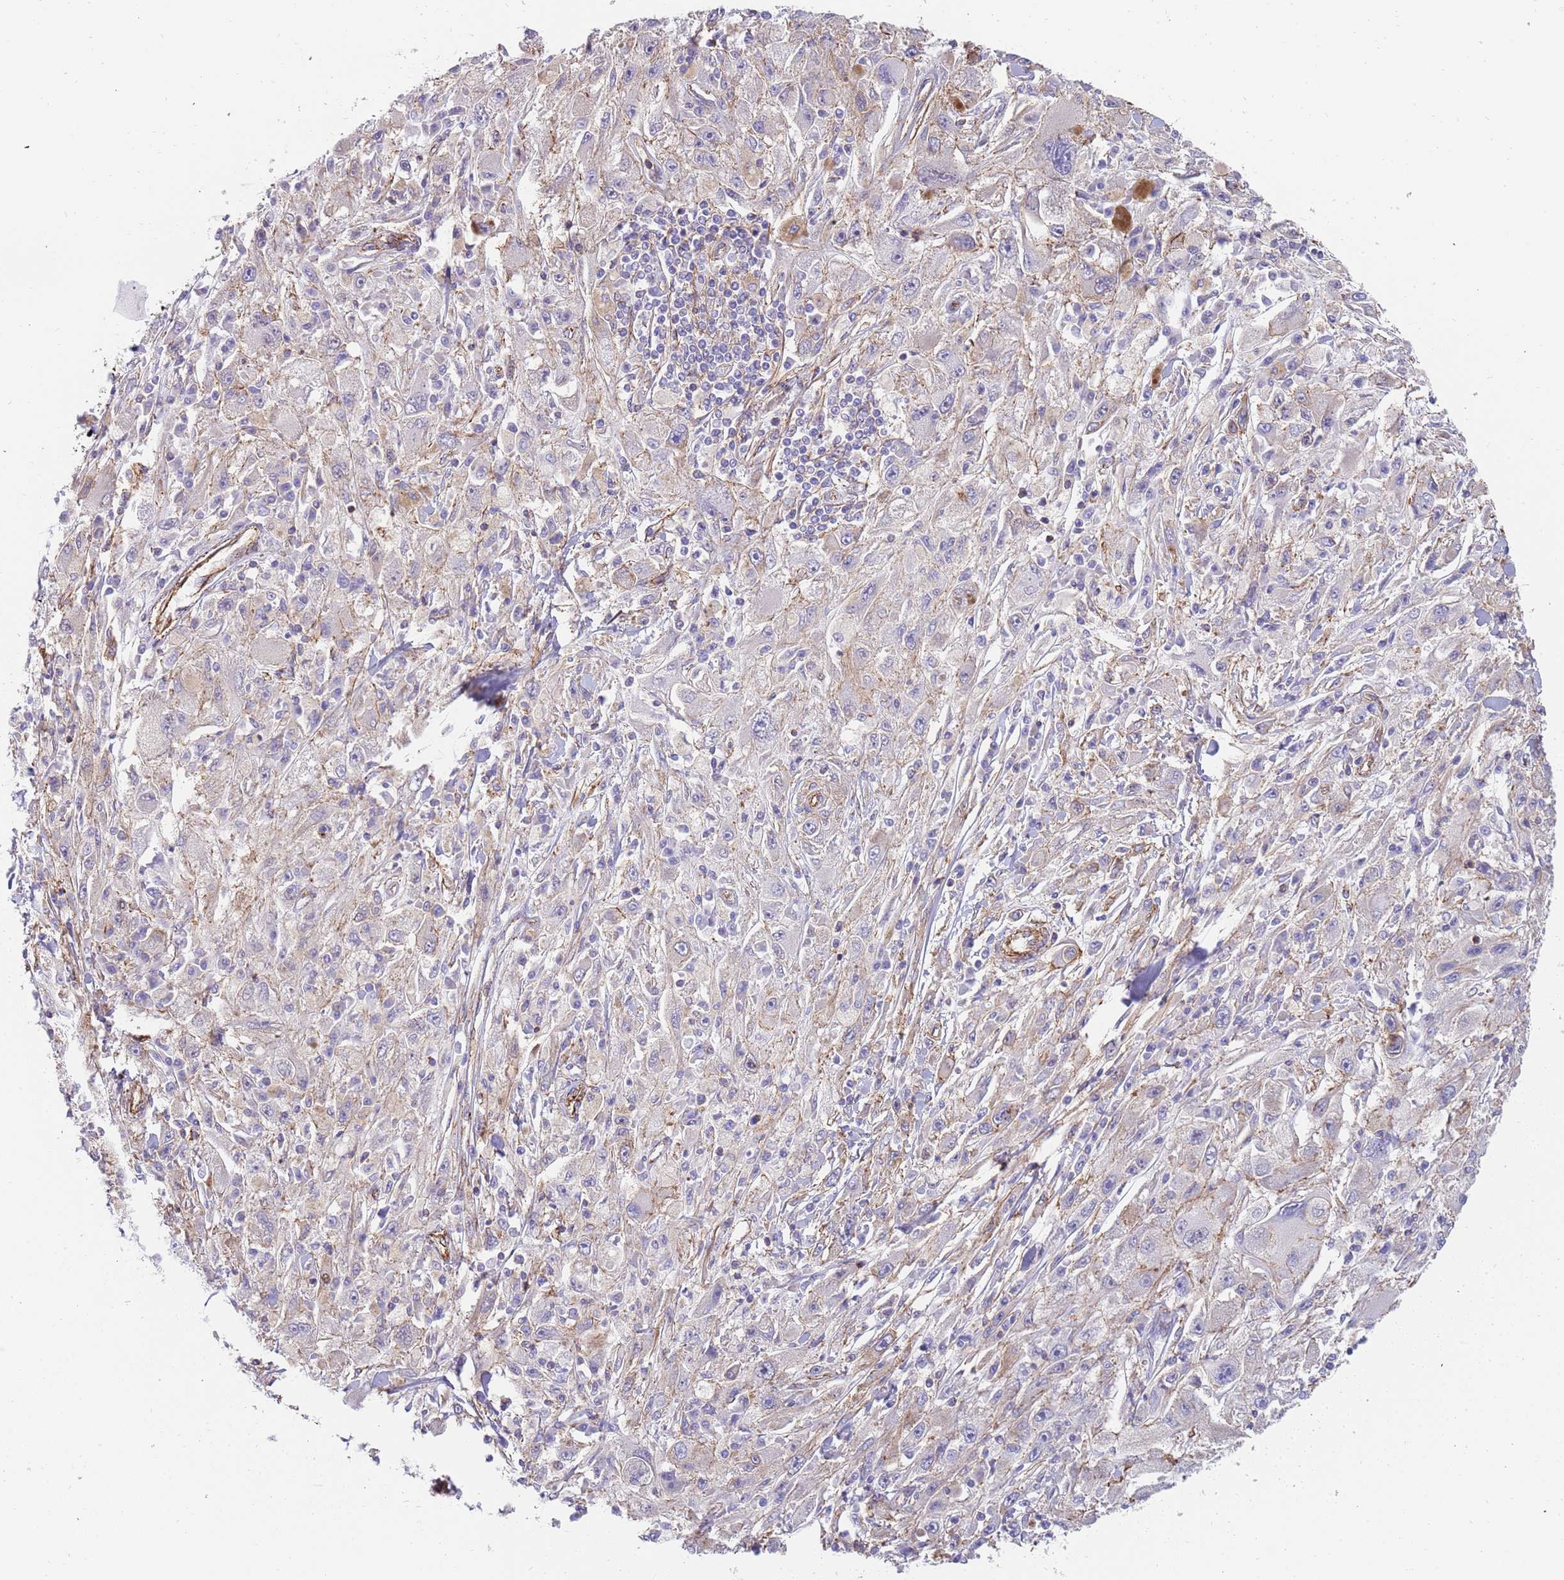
{"staining": {"intensity": "weak", "quantity": "<25%", "location": "cytoplasmic/membranous"}, "tissue": "melanoma", "cell_type": "Tumor cells", "image_type": "cancer", "snomed": [{"axis": "morphology", "description": "Malignant melanoma, Metastatic site"}, {"axis": "topography", "description": "Skin"}], "caption": "IHC of human malignant melanoma (metastatic site) demonstrates no expression in tumor cells.", "gene": "GFRAL", "patient": {"sex": "male", "age": 53}}